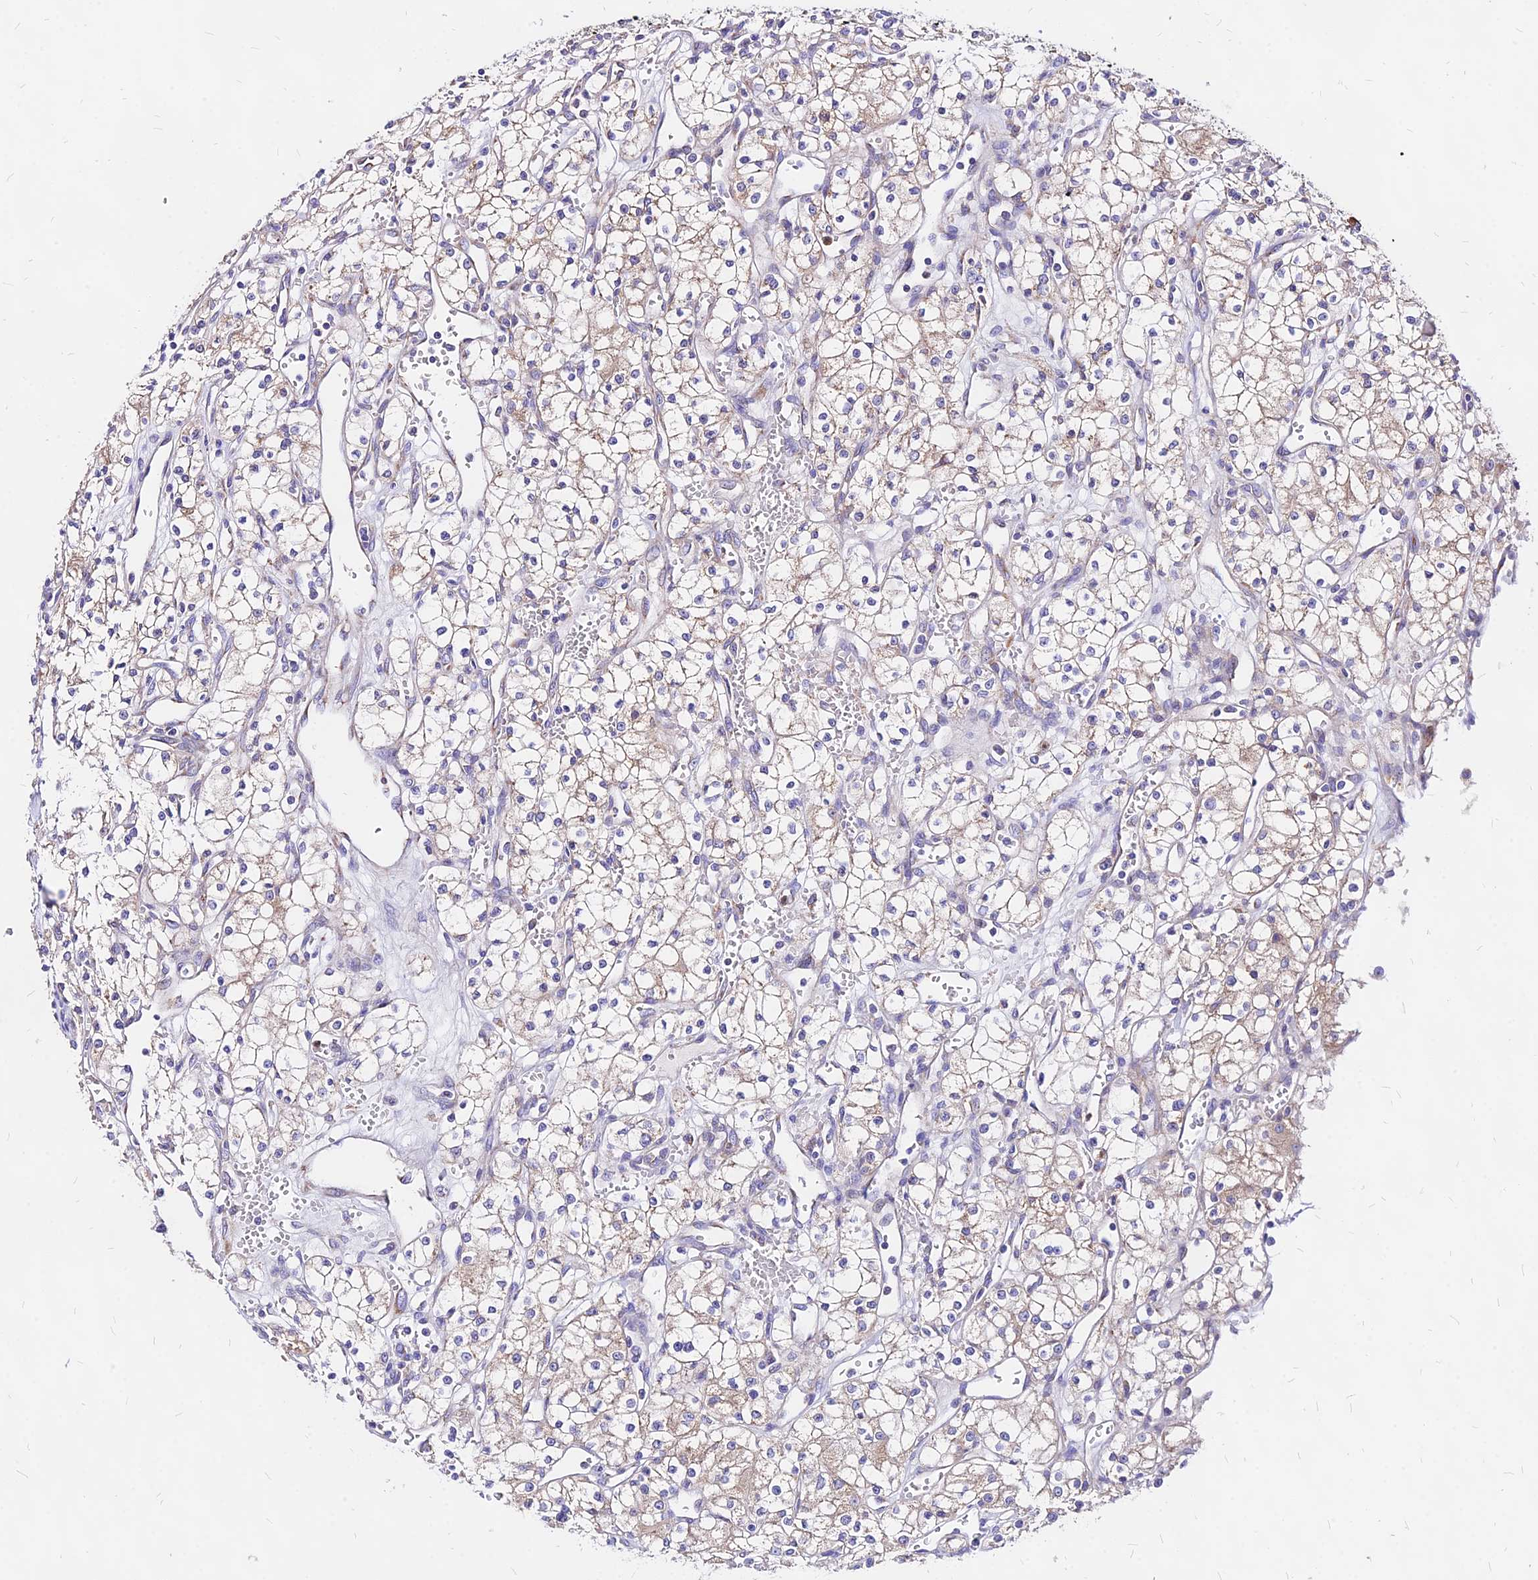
{"staining": {"intensity": "weak", "quantity": "25%-75%", "location": "cytoplasmic/membranous"}, "tissue": "renal cancer", "cell_type": "Tumor cells", "image_type": "cancer", "snomed": [{"axis": "morphology", "description": "Adenocarcinoma, NOS"}, {"axis": "topography", "description": "Kidney"}], "caption": "Weak cytoplasmic/membranous protein positivity is appreciated in about 25%-75% of tumor cells in adenocarcinoma (renal).", "gene": "MRPL3", "patient": {"sex": "male", "age": 59}}